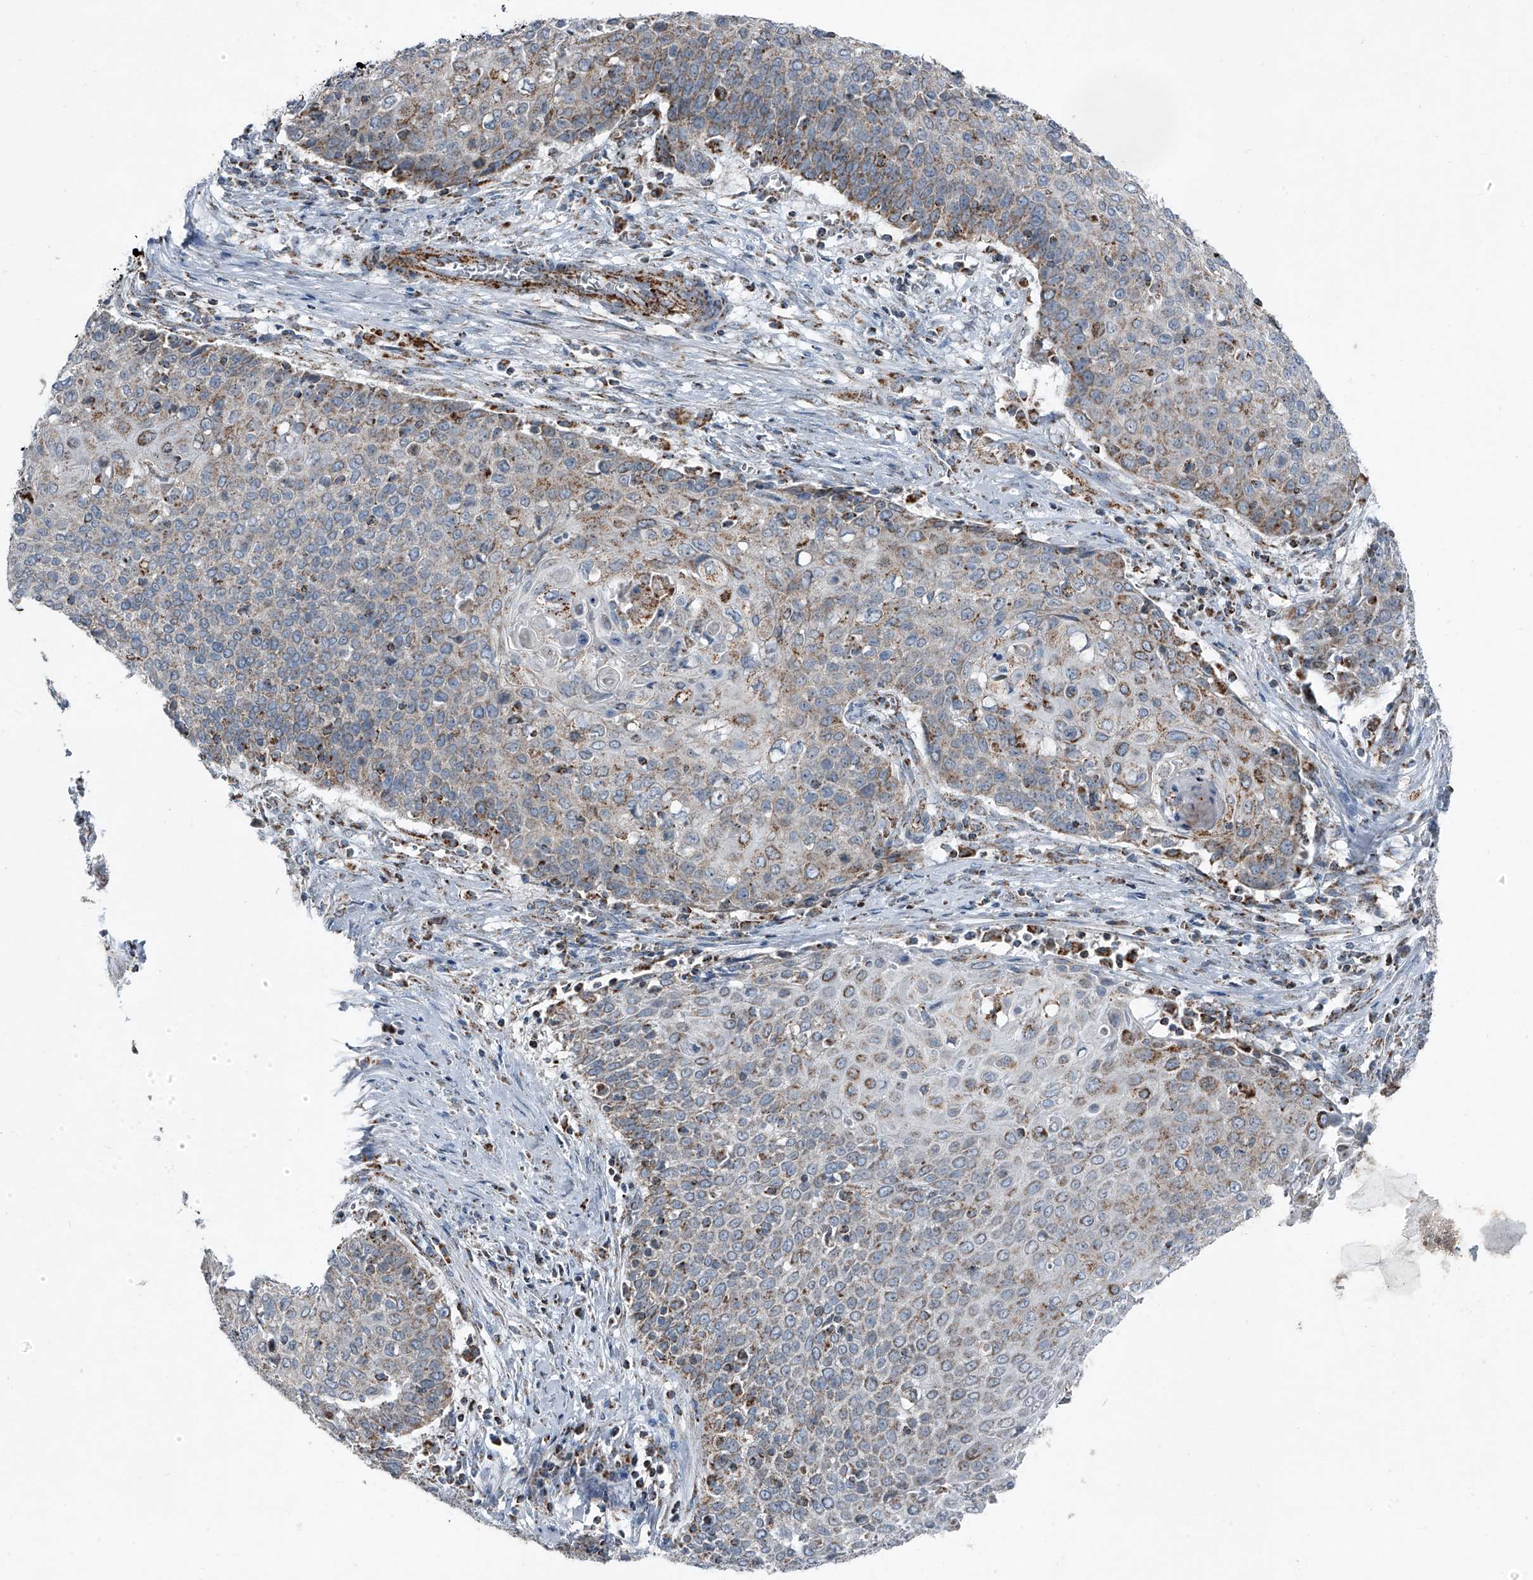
{"staining": {"intensity": "weak", "quantity": "25%-75%", "location": "cytoplasmic/membranous"}, "tissue": "cervical cancer", "cell_type": "Tumor cells", "image_type": "cancer", "snomed": [{"axis": "morphology", "description": "Squamous cell carcinoma, NOS"}, {"axis": "topography", "description": "Cervix"}], "caption": "Tumor cells demonstrate low levels of weak cytoplasmic/membranous staining in about 25%-75% of cells in human squamous cell carcinoma (cervical).", "gene": "CHRNA7", "patient": {"sex": "female", "age": 39}}